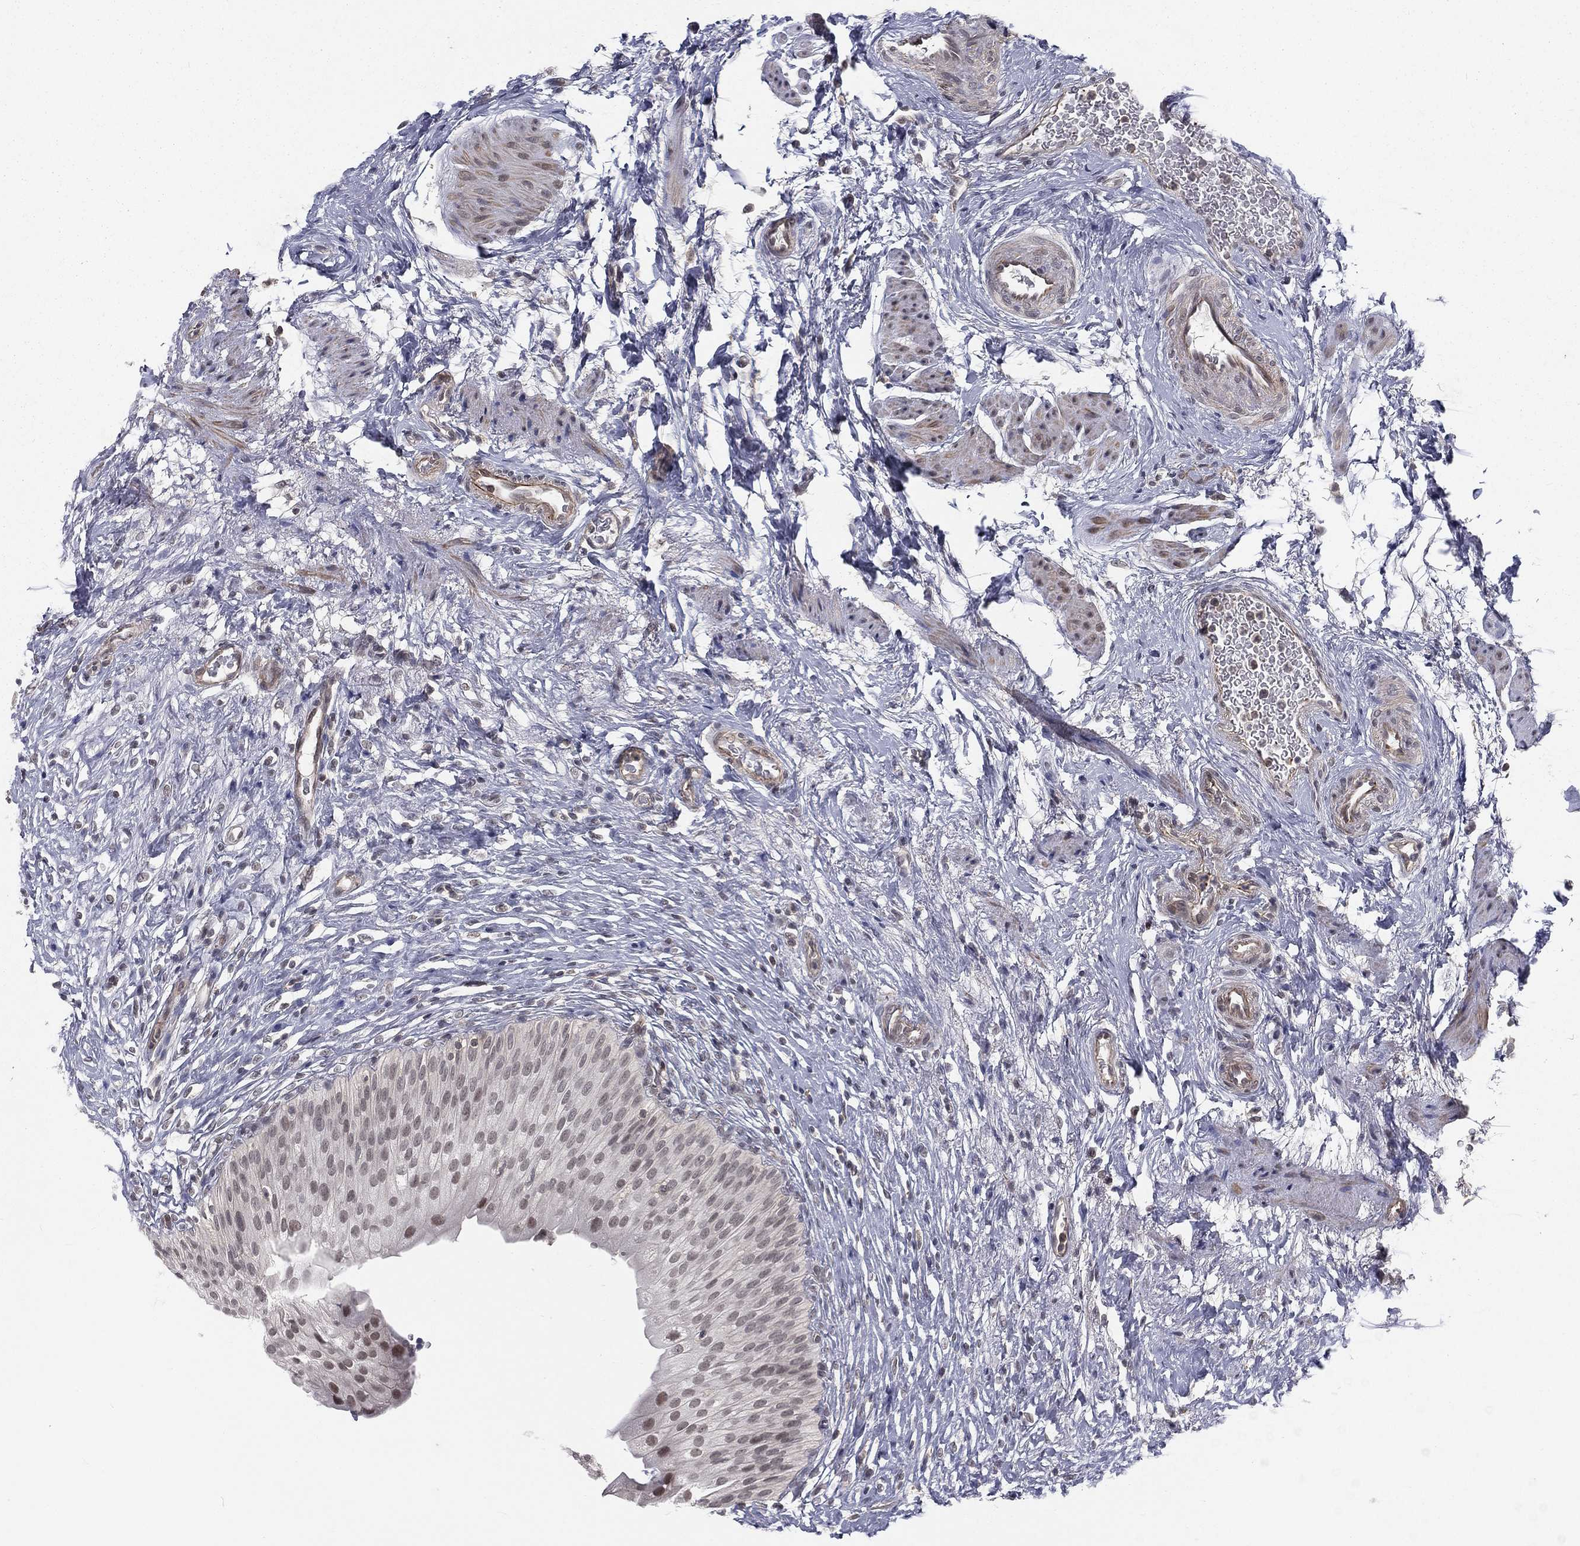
{"staining": {"intensity": "moderate", "quantity": "<25%", "location": "nuclear"}, "tissue": "urinary bladder", "cell_type": "Urothelial cells", "image_type": "normal", "snomed": [{"axis": "morphology", "description": "Normal tissue, NOS"}, {"axis": "topography", "description": "Urinary bladder"}], "caption": "Normal urinary bladder displays moderate nuclear staining in approximately <25% of urothelial cells, visualized by immunohistochemistry.", "gene": "MORC2", "patient": {"sex": "male", "age": 46}}